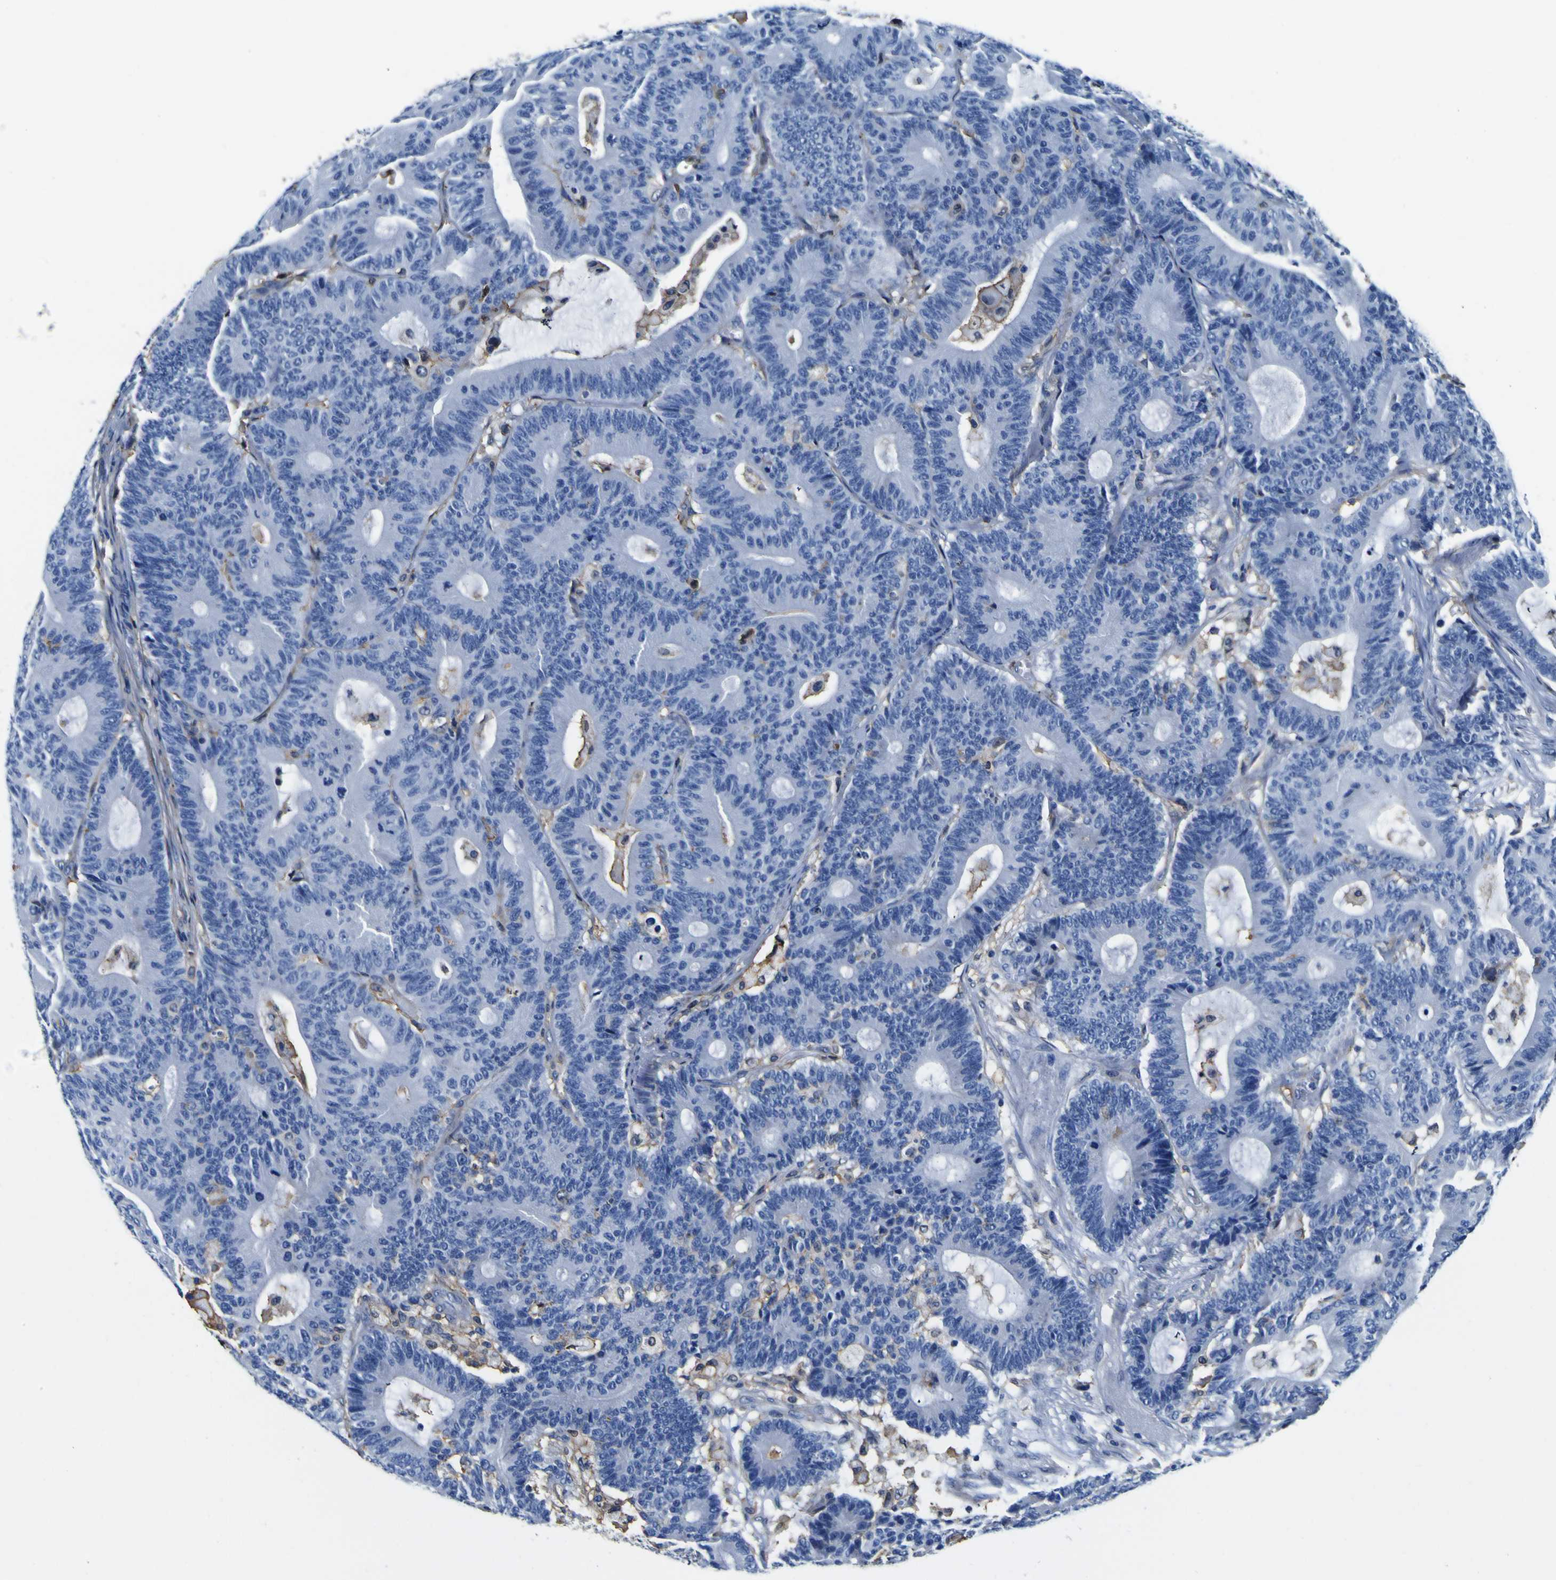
{"staining": {"intensity": "negative", "quantity": "none", "location": "none"}, "tissue": "colorectal cancer", "cell_type": "Tumor cells", "image_type": "cancer", "snomed": [{"axis": "morphology", "description": "Adenocarcinoma, NOS"}, {"axis": "topography", "description": "Colon"}], "caption": "Immunohistochemistry (IHC) of colorectal adenocarcinoma displays no positivity in tumor cells.", "gene": "PXDN", "patient": {"sex": "female", "age": 84}}